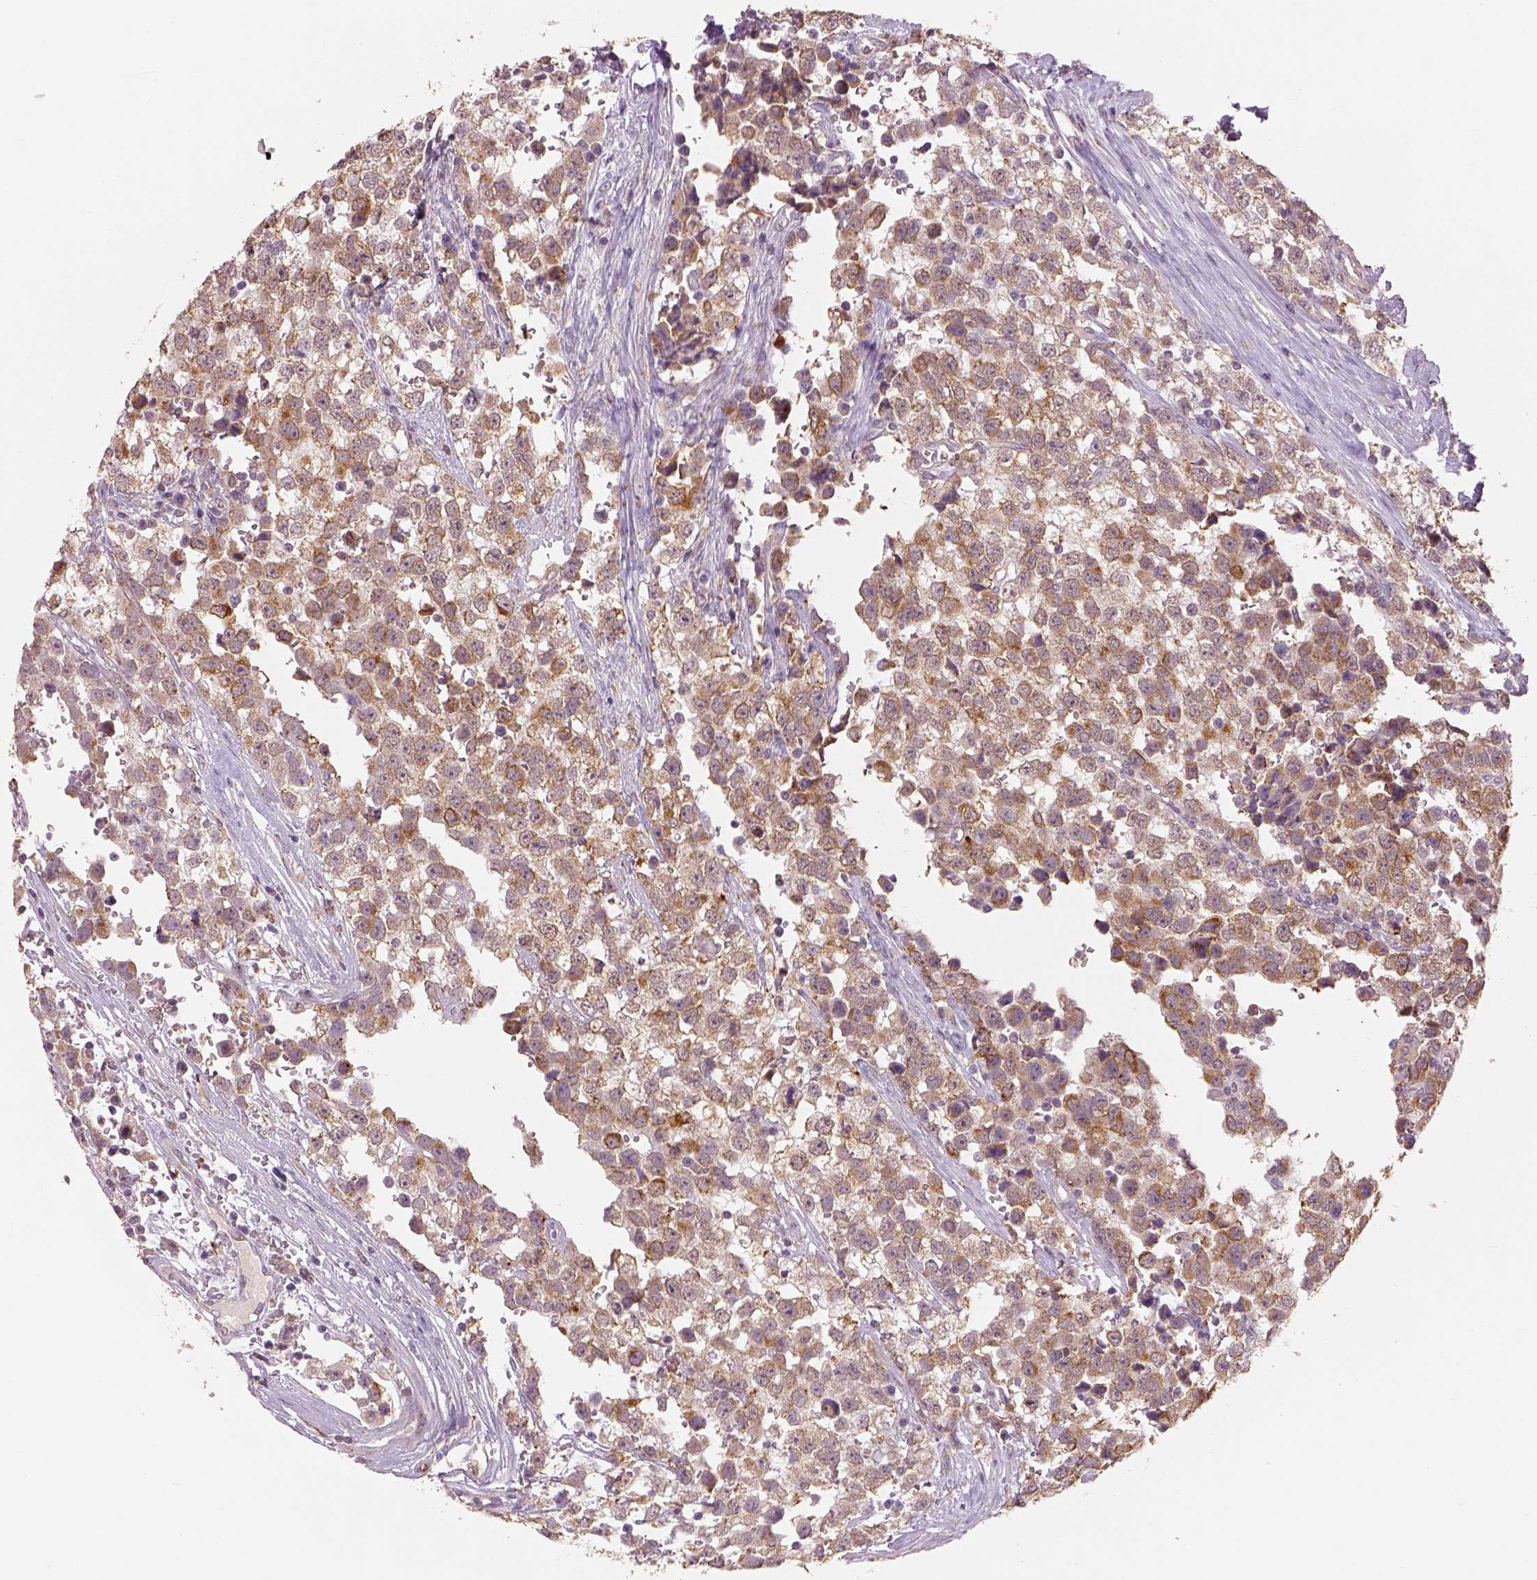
{"staining": {"intensity": "strong", "quantity": ">75%", "location": "cytoplasmic/membranous"}, "tissue": "testis cancer", "cell_type": "Tumor cells", "image_type": "cancer", "snomed": [{"axis": "morphology", "description": "Seminoma, NOS"}, {"axis": "topography", "description": "Testis"}], "caption": "Immunohistochemical staining of testis seminoma shows high levels of strong cytoplasmic/membranous expression in about >75% of tumor cells.", "gene": "AP2B1", "patient": {"sex": "male", "age": 34}}